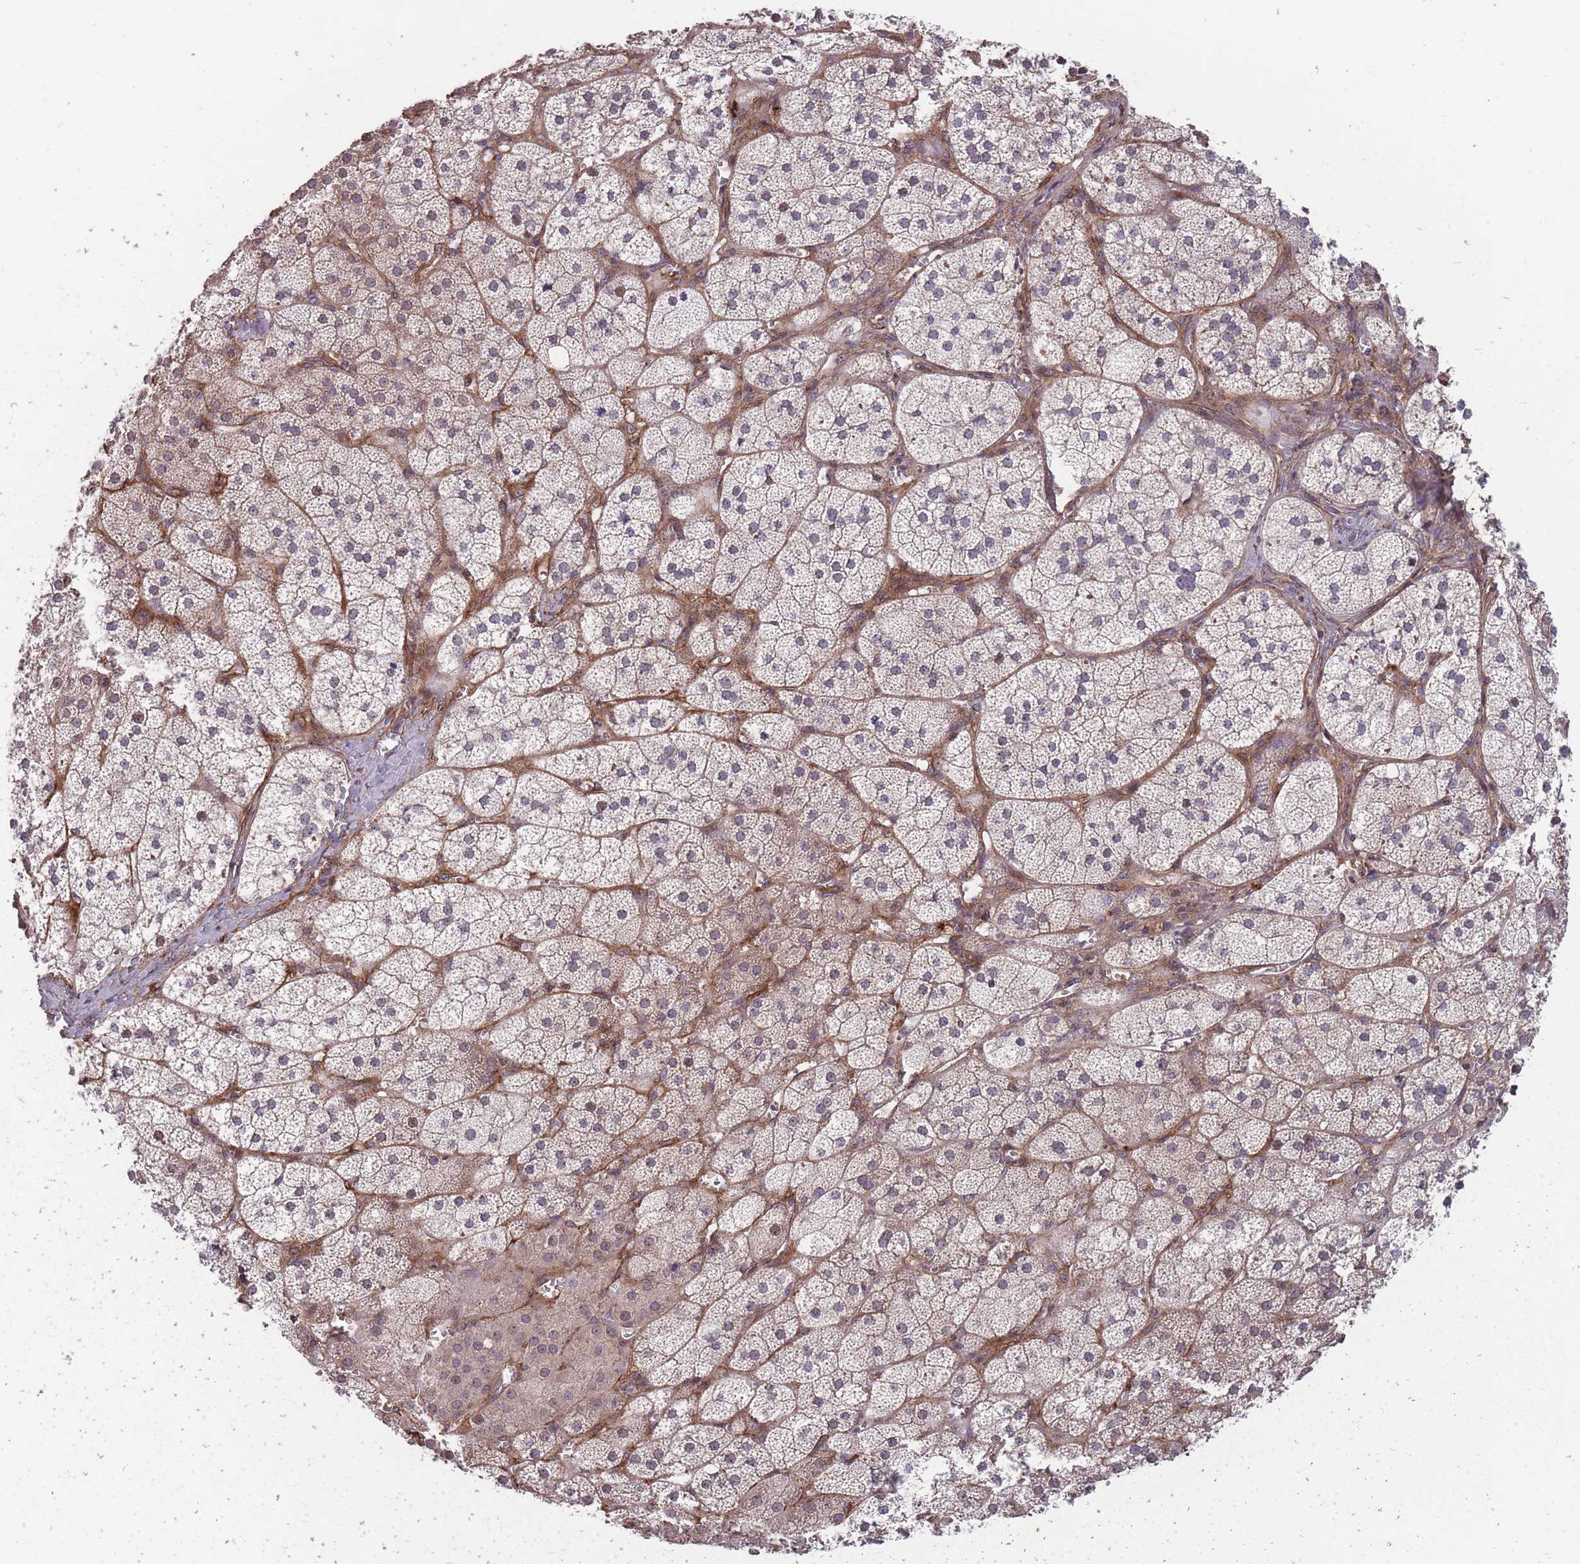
{"staining": {"intensity": "moderate", "quantity": "25%-75%", "location": "cytoplasmic/membranous,nuclear"}, "tissue": "adrenal gland", "cell_type": "Glandular cells", "image_type": "normal", "snomed": [{"axis": "morphology", "description": "Normal tissue, NOS"}, {"axis": "topography", "description": "Adrenal gland"}], "caption": "Moderate cytoplasmic/membranous,nuclear protein expression is appreciated in approximately 25%-75% of glandular cells in adrenal gland. The protein of interest is stained brown, and the nuclei are stained in blue (DAB (3,3'-diaminobenzidine) IHC with brightfield microscopy, high magnification).", "gene": "GGT5", "patient": {"sex": "female", "age": 52}}